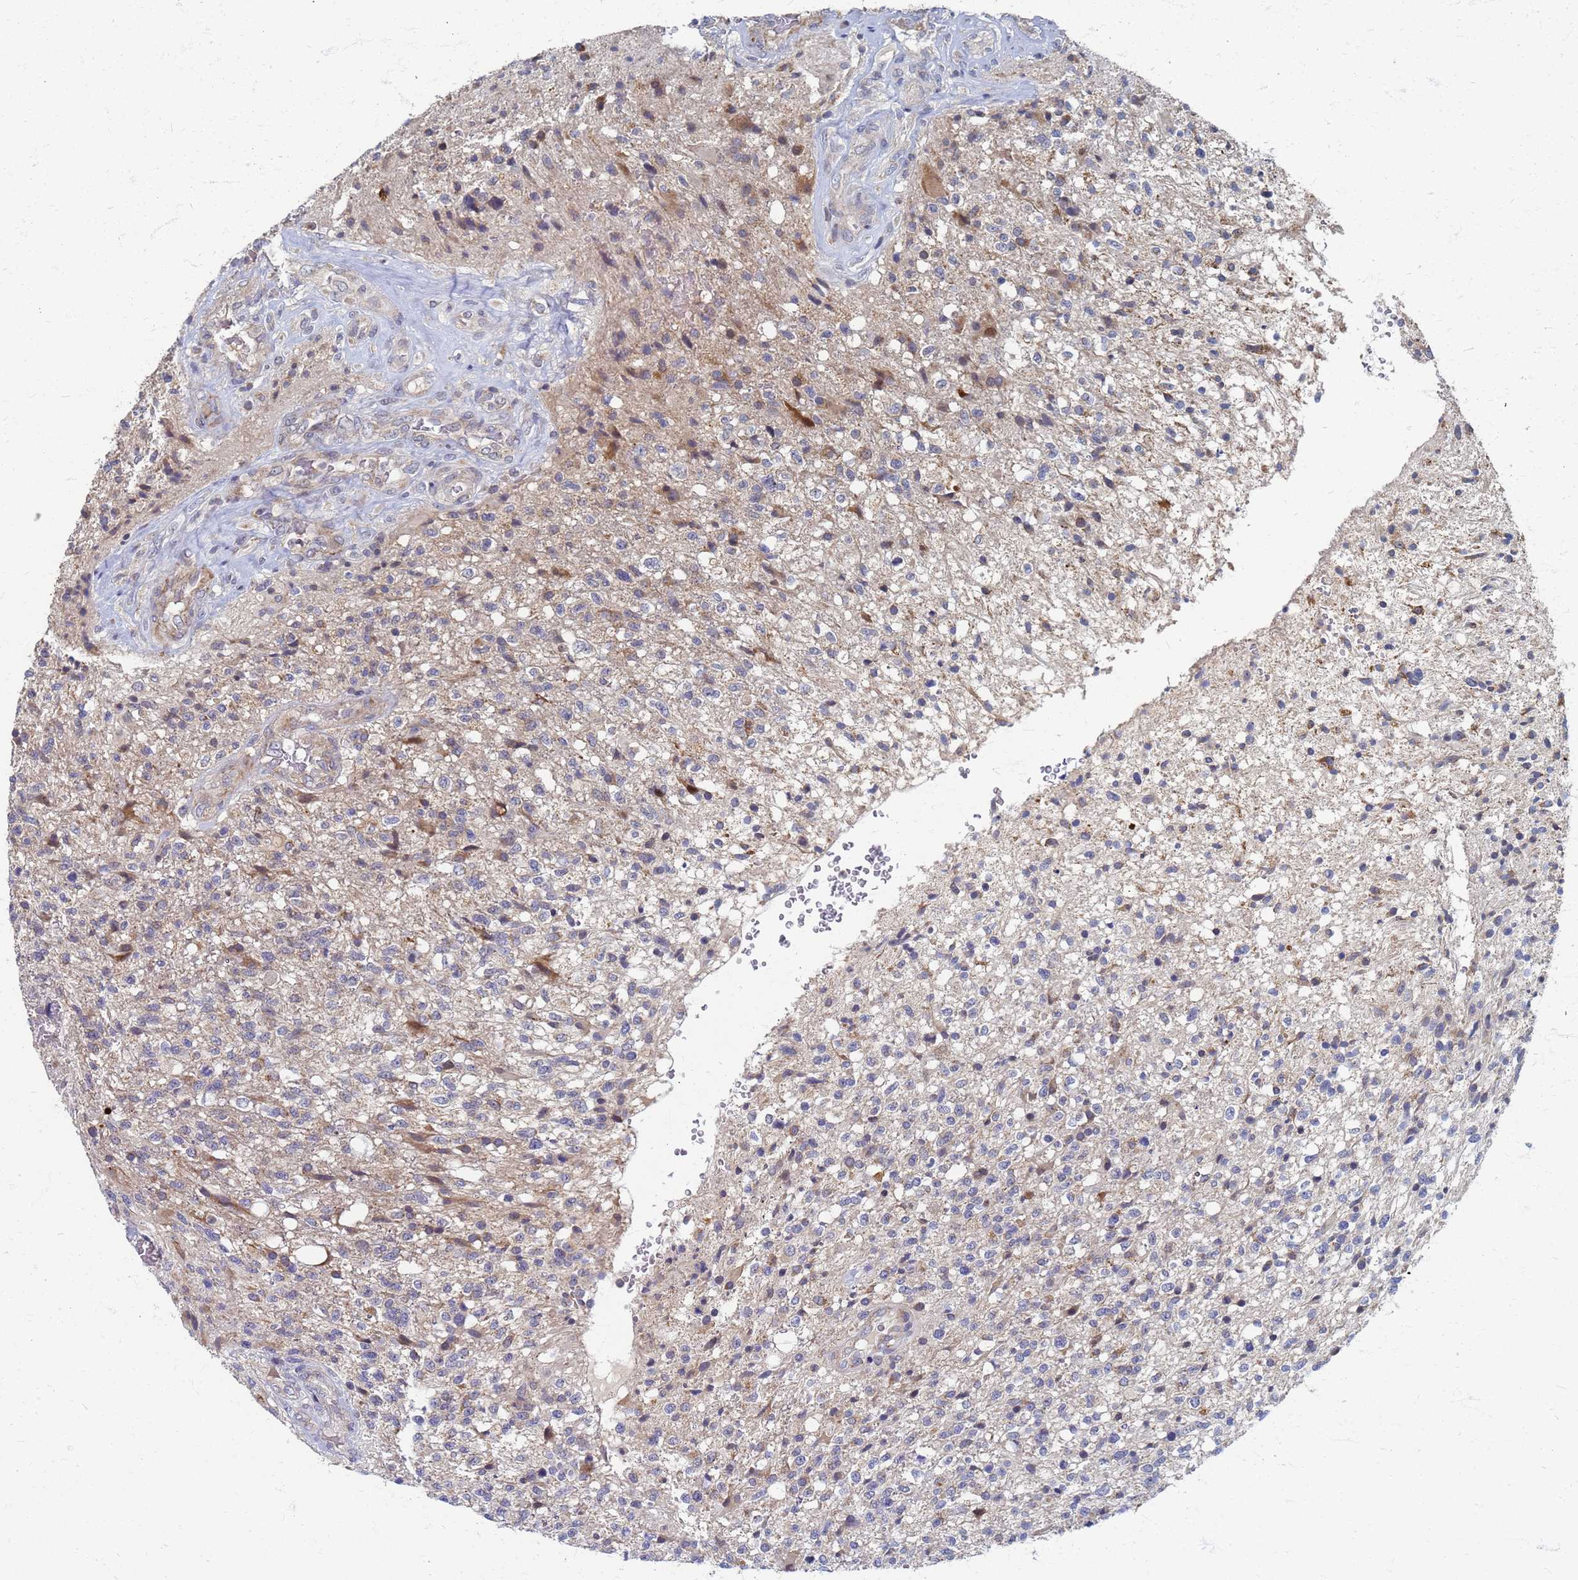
{"staining": {"intensity": "weak", "quantity": "<25%", "location": "cytoplasmic/membranous"}, "tissue": "glioma", "cell_type": "Tumor cells", "image_type": "cancer", "snomed": [{"axis": "morphology", "description": "Glioma, malignant, High grade"}, {"axis": "topography", "description": "Brain"}], "caption": "A micrograph of malignant high-grade glioma stained for a protein exhibits no brown staining in tumor cells.", "gene": "ATPAF1", "patient": {"sex": "male", "age": 56}}